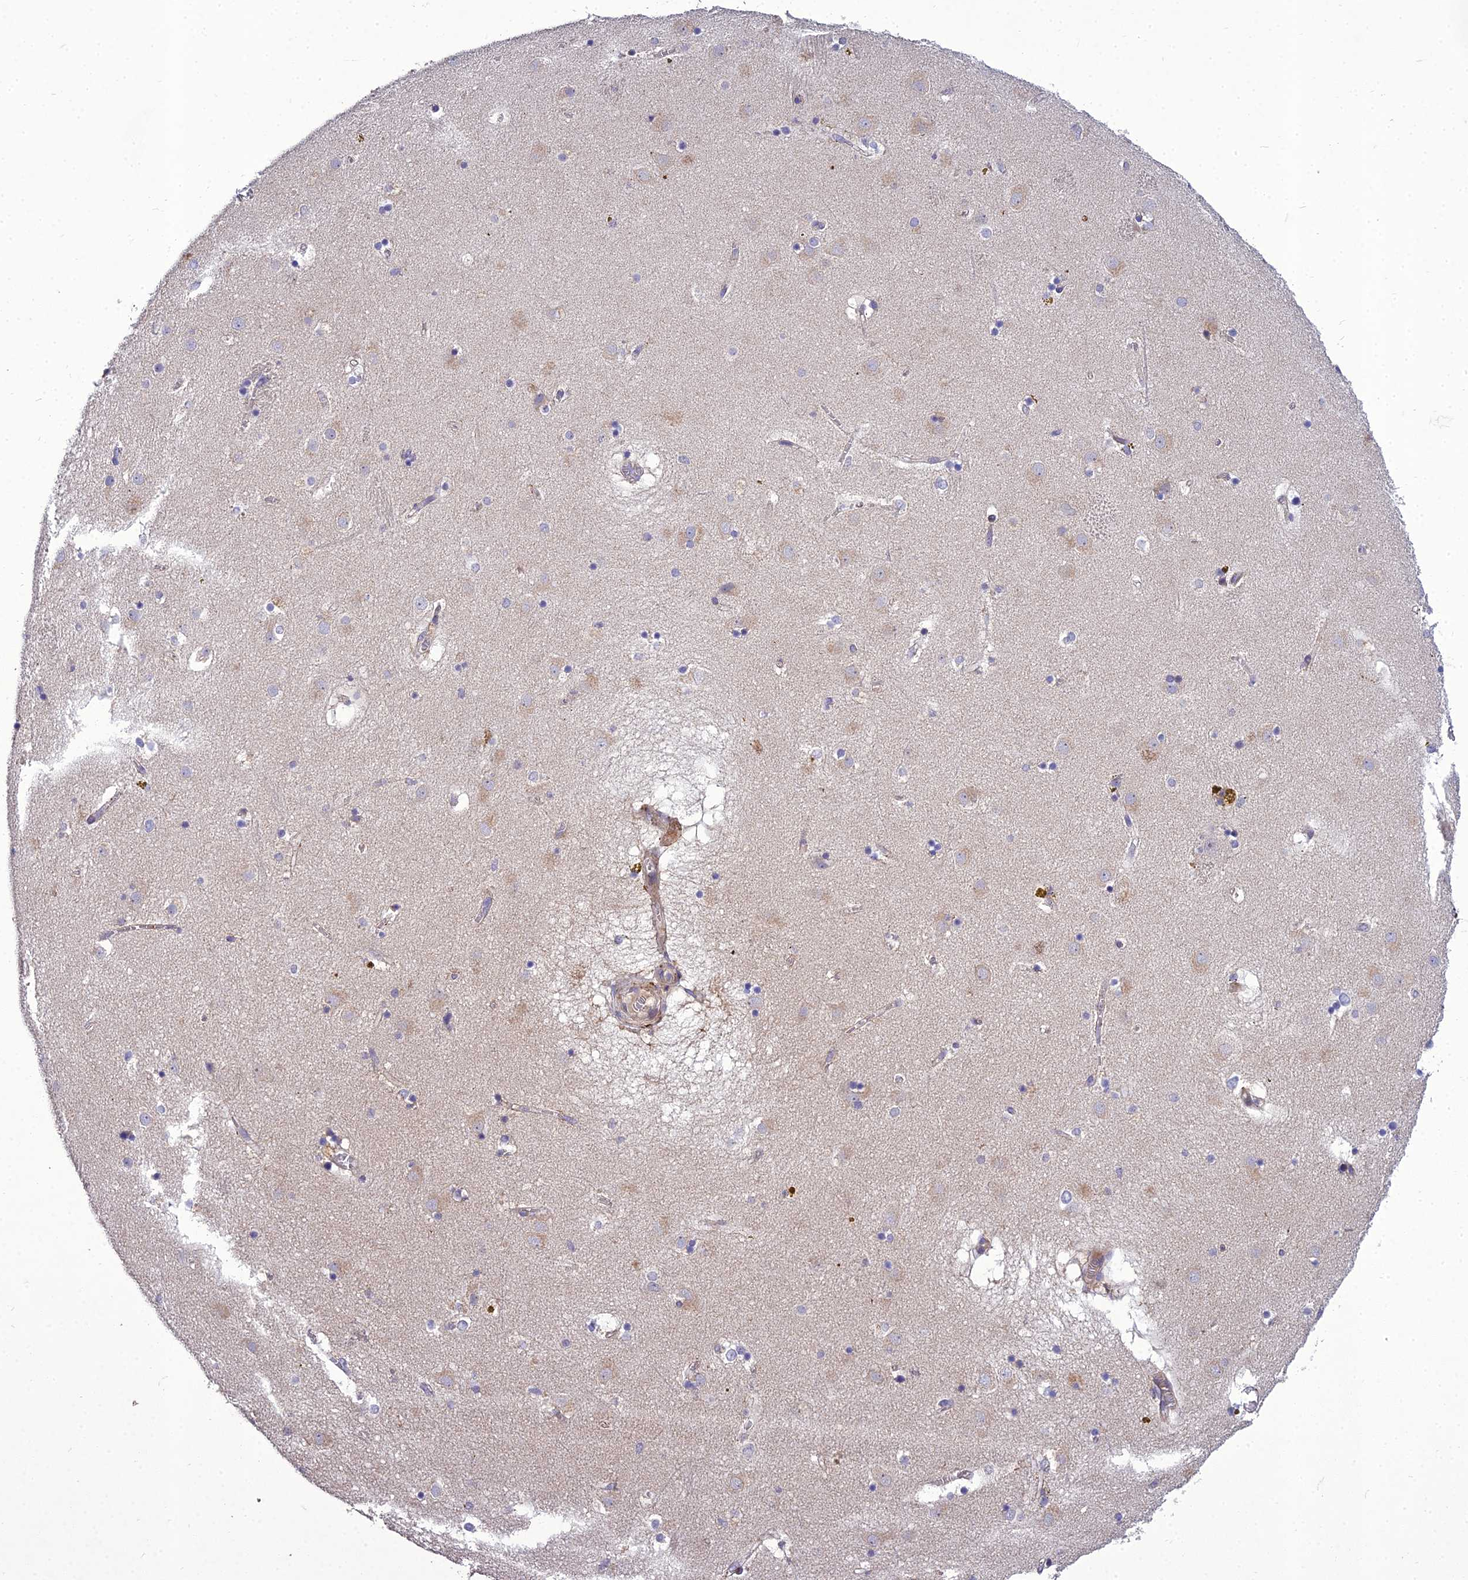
{"staining": {"intensity": "negative", "quantity": "none", "location": "none"}, "tissue": "caudate", "cell_type": "Glial cells", "image_type": "normal", "snomed": [{"axis": "morphology", "description": "Normal tissue, NOS"}, {"axis": "topography", "description": "Lateral ventricle wall"}], "caption": "Immunohistochemistry of benign human caudate shows no staining in glial cells.", "gene": "ADIPOR2", "patient": {"sex": "male", "age": 70}}